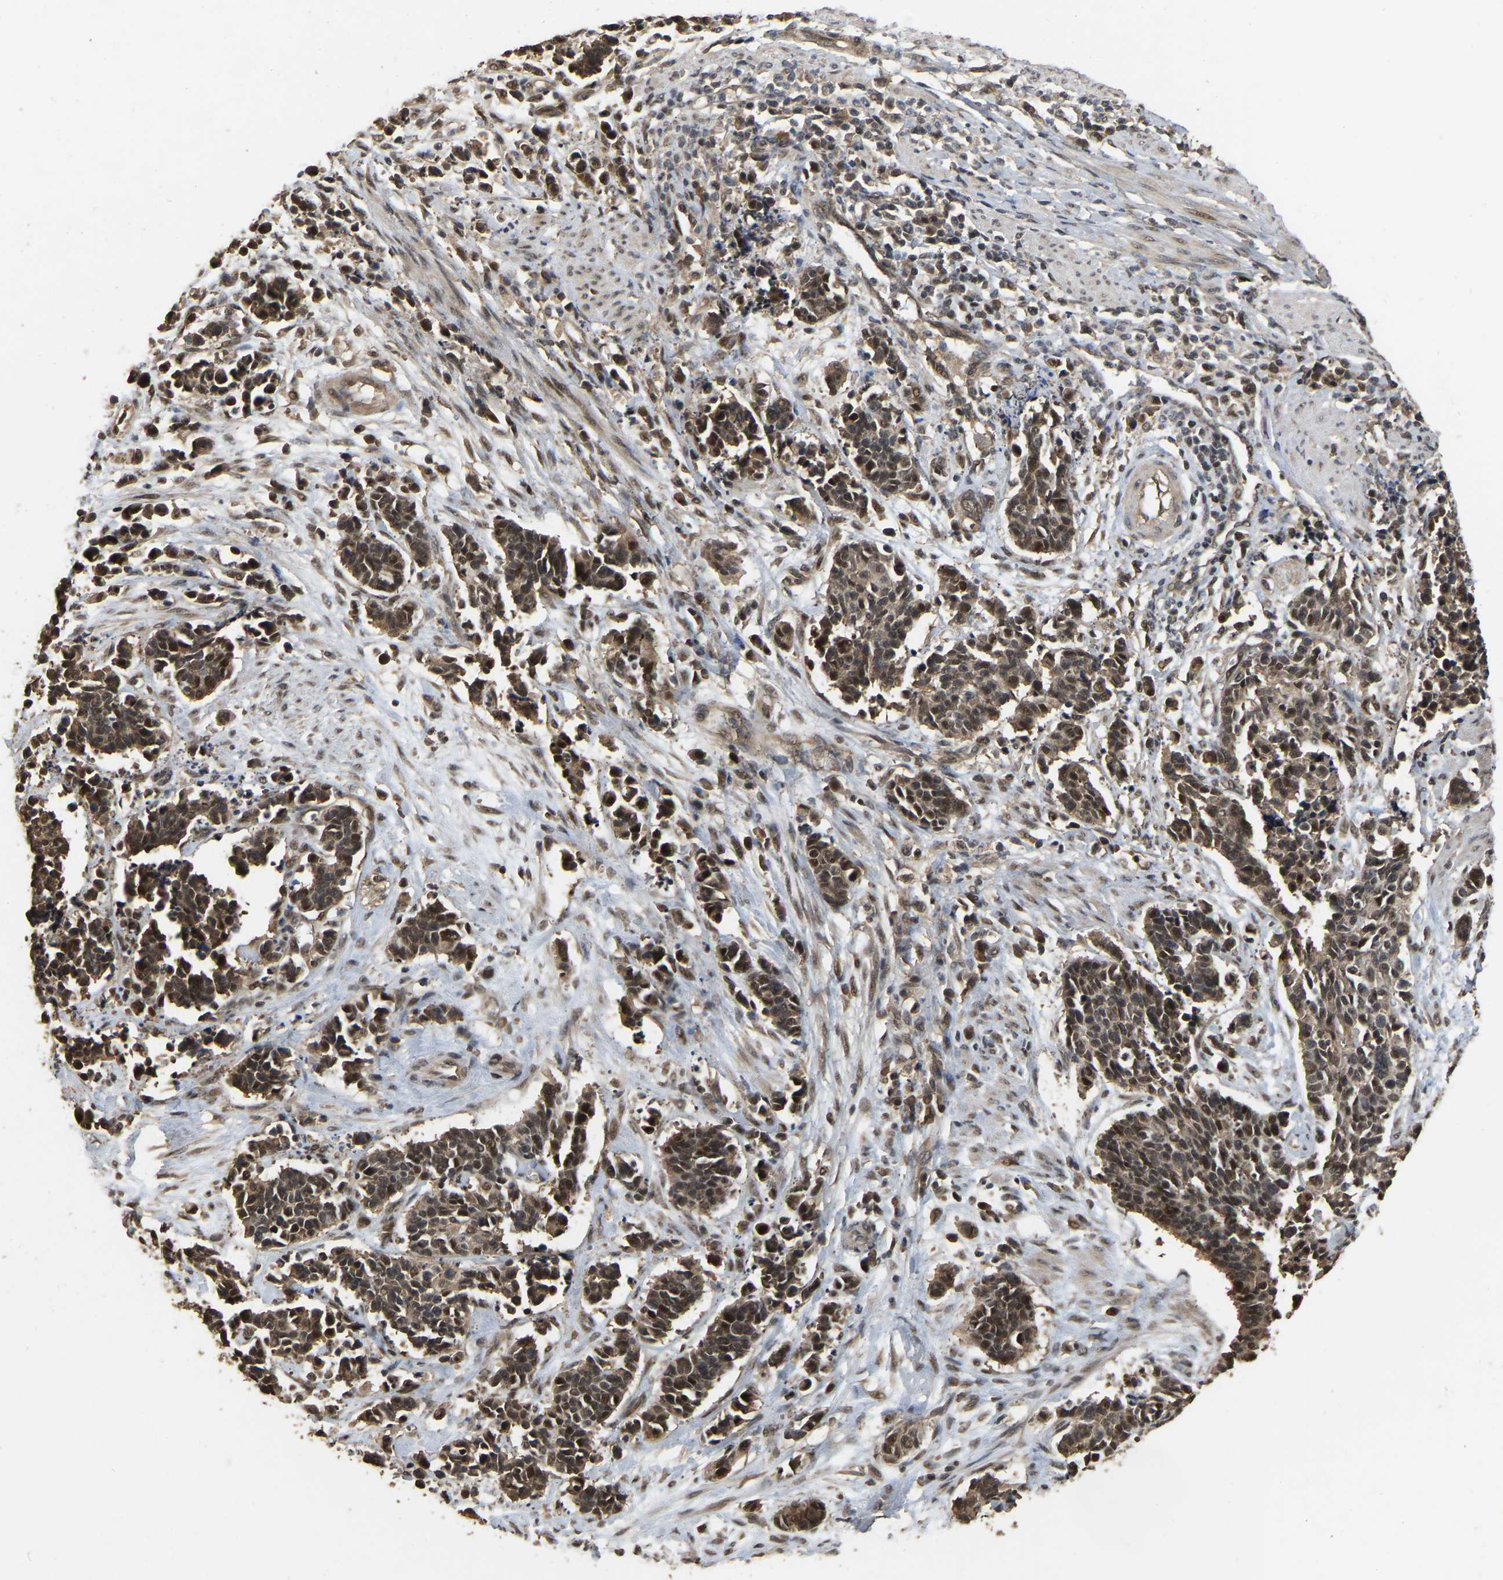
{"staining": {"intensity": "moderate", "quantity": ">75%", "location": "cytoplasmic/membranous,nuclear"}, "tissue": "cervical cancer", "cell_type": "Tumor cells", "image_type": "cancer", "snomed": [{"axis": "morphology", "description": "Squamous cell carcinoma, NOS"}, {"axis": "topography", "description": "Cervix"}], "caption": "The micrograph shows staining of cervical cancer (squamous cell carcinoma), revealing moderate cytoplasmic/membranous and nuclear protein staining (brown color) within tumor cells.", "gene": "ARHGAP23", "patient": {"sex": "female", "age": 35}}